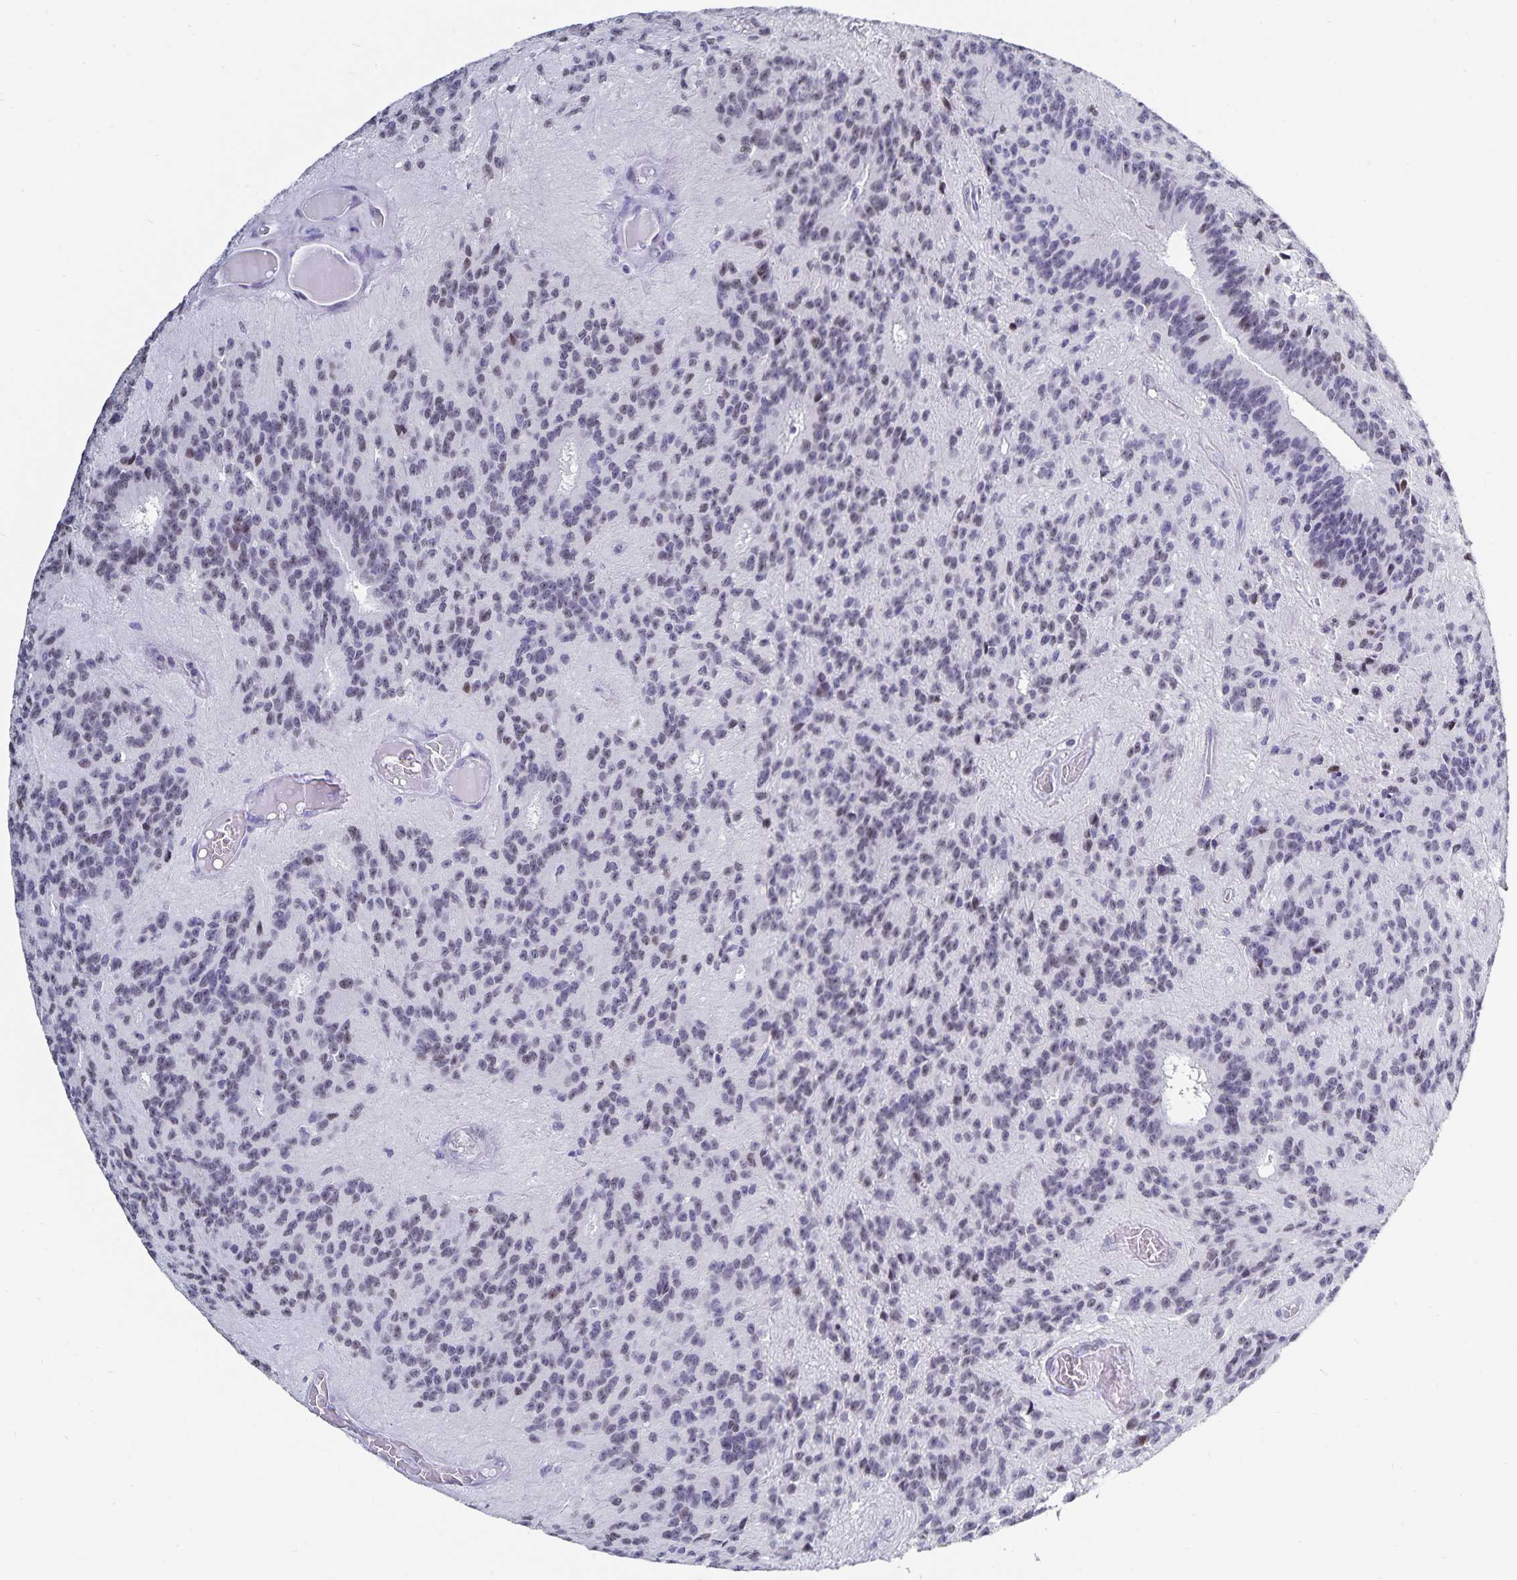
{"staining": {"intensity": "negative", "quantity": "none", "location": "none"}, "tissue": "glioma", "cell_type": "Tumor cells", "image_type": "cancer", "snomed": [{"axis": "morphology", "description": "Glioma, malignant, Low grade"}, {"axis": "topography", "description": "Brain"}], "caption": "Human malignant glioma (low-grade) stained for a protein using immunohistochemistry displays no positivity in tumor cells.", "gene": "HMGB3", "patient": {"sex": "male", "age": 31}}